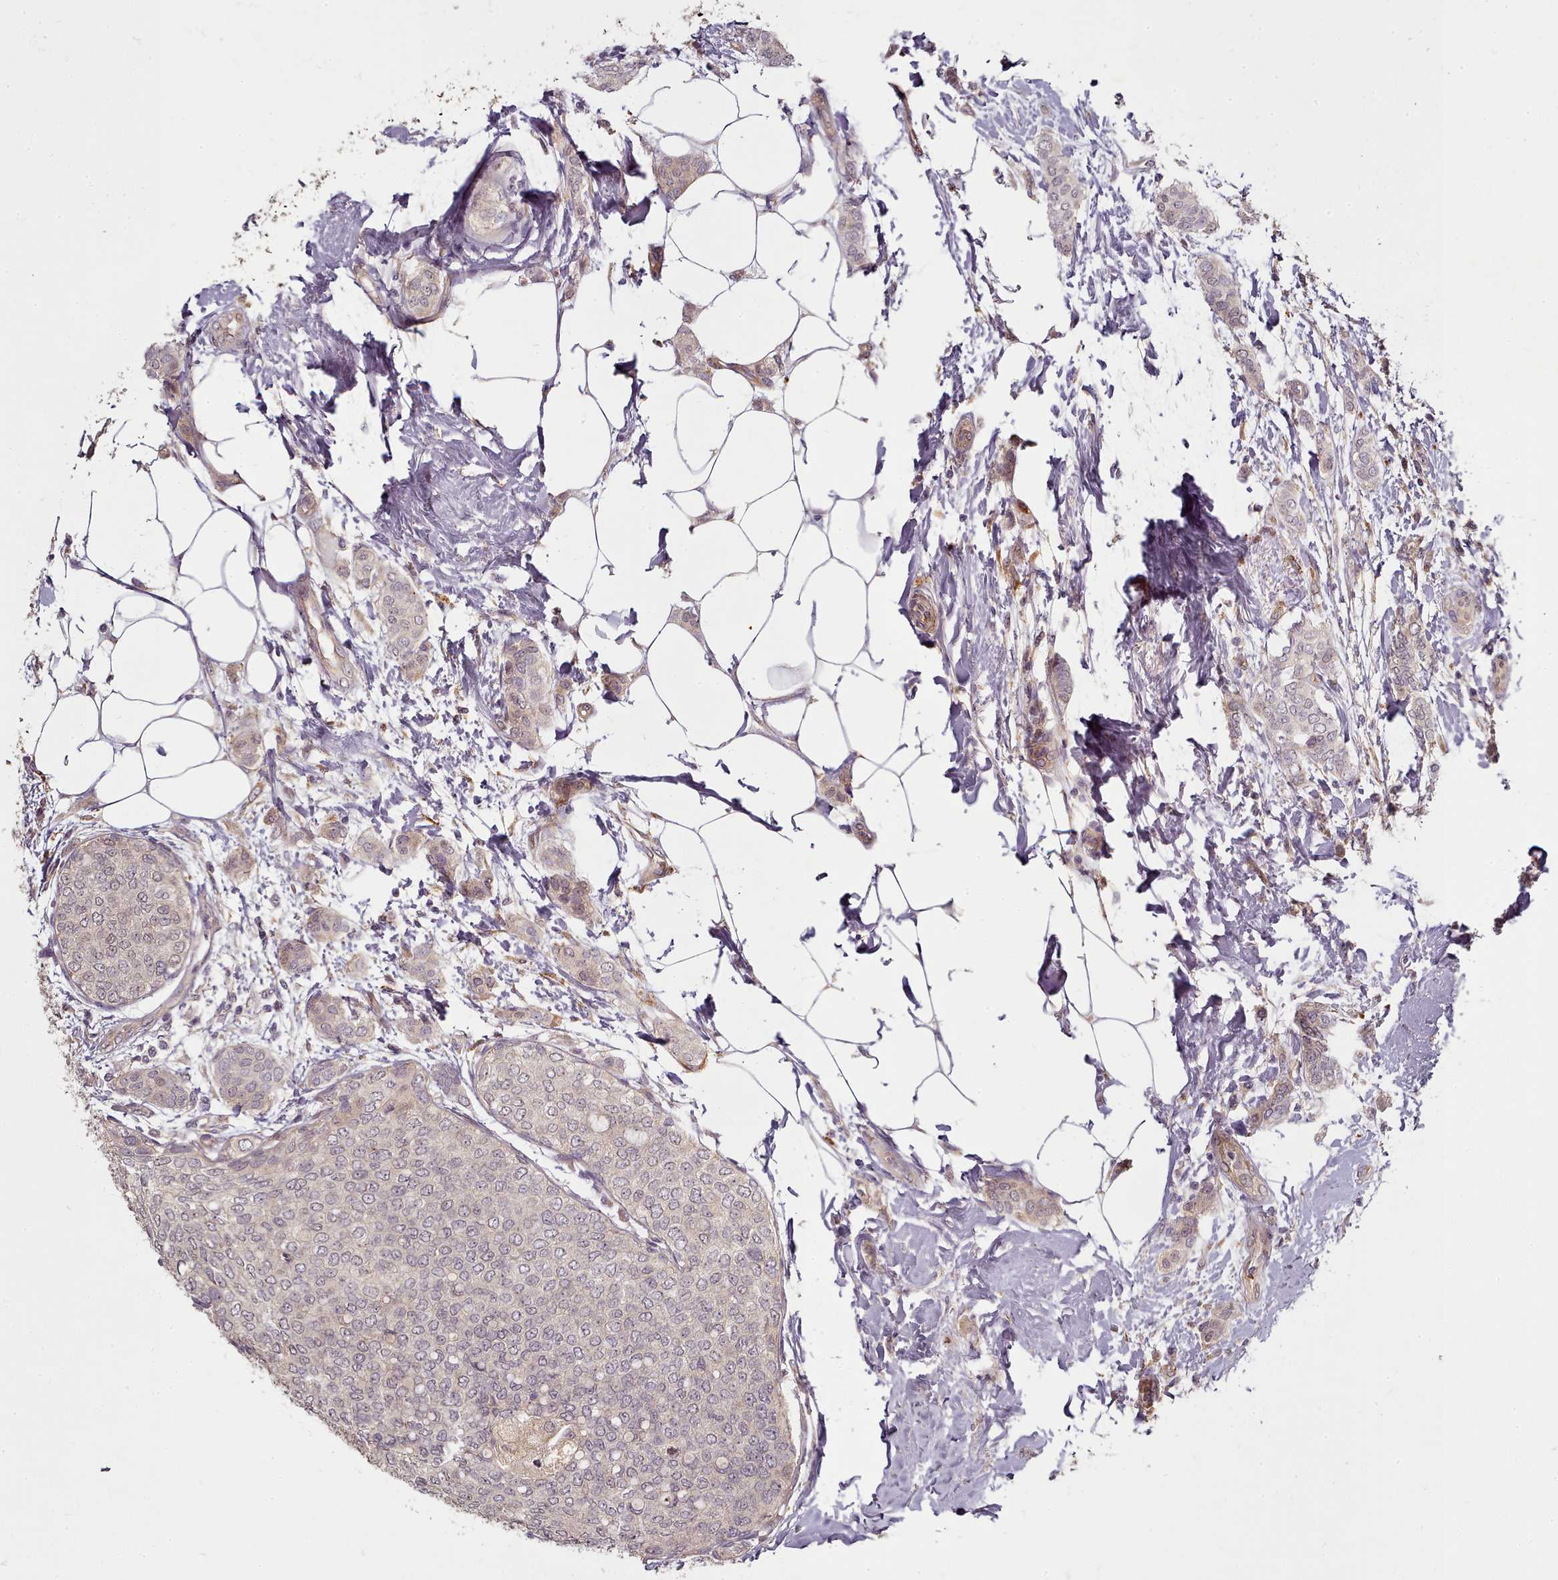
{"staining": {"intensity": "weak", "quantity": "<25%", "location": "cytoplasmic/membranous,nuclear"}, "tissue": "breast cancer", "cell_type": "Tumor cells", "image_type": "cancer", "snomed": [{"axis": "morphology", "description": "Duct carcinoma"}, {"axis": "topography", "description": "Breast"}], "caption": "IHC micrograph of breast cancer stained for a protein (brown), which reveals no staining in tumor cells. (DAB (3,3'-diaminobenzidine) immunohistochemistry (IHC) visualized using brightfield microscopy, high magnification).", "gene": "C1QTNF5", "patient": {"sex": "female", "age": 72}}